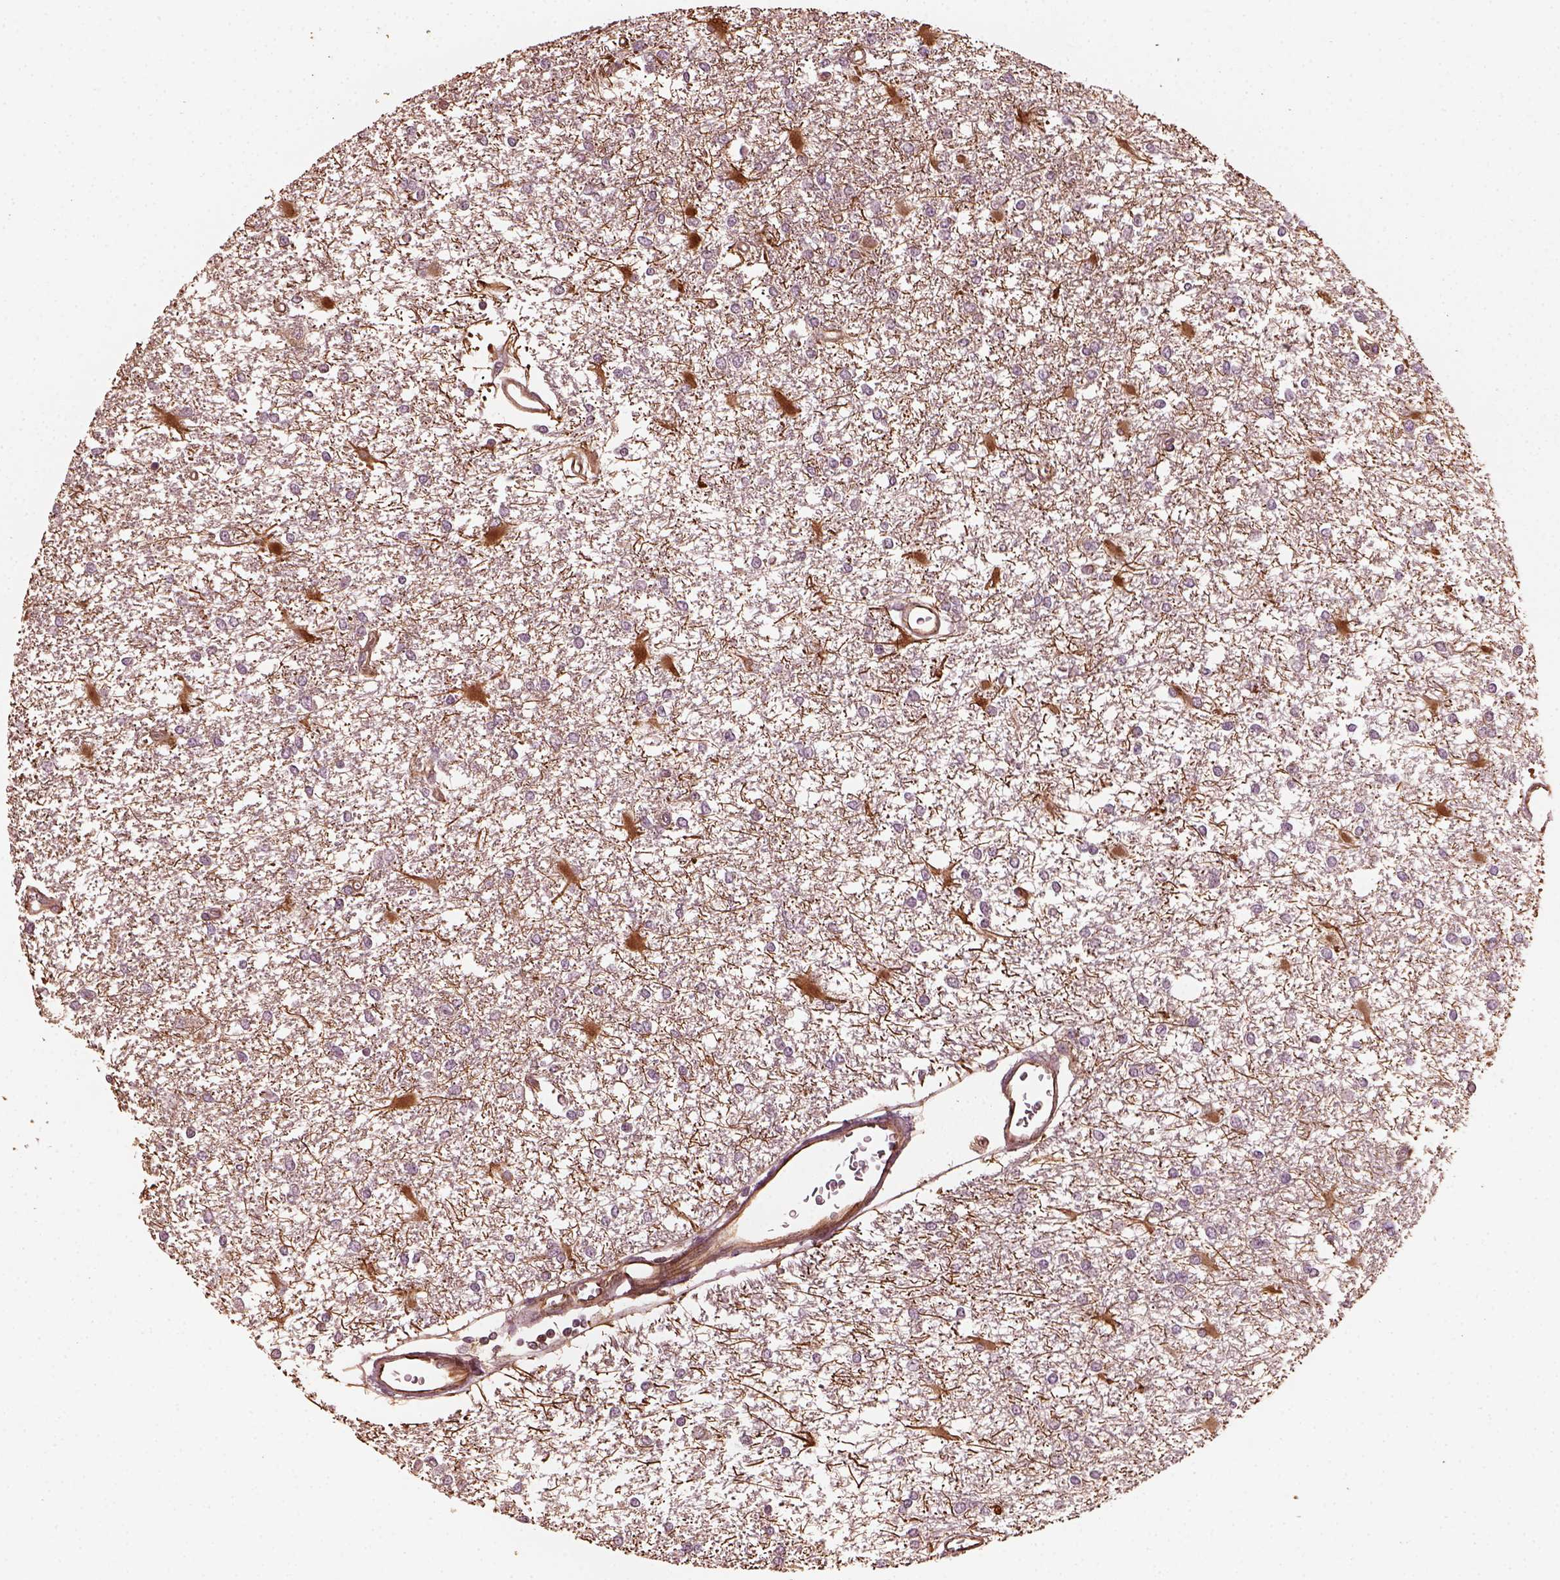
{"staining": {"intensity": "negative", "quantity": "none", "location": "none"}, "tissue": "glioma", "cell_type": "Tumor cells", "image_type": "cancer", "snomed": [{"axis": "morphology", "description": "Glioma, malignant, High grade"}, {"axis": "topography", "description": "Cerebral cortex"}], "caption": "Tumor cells are negative for brown protein staining in malignant glioma (high-grade).", "gene": "GTPBP1", "patient": {"sex": "male", "age": 79}}